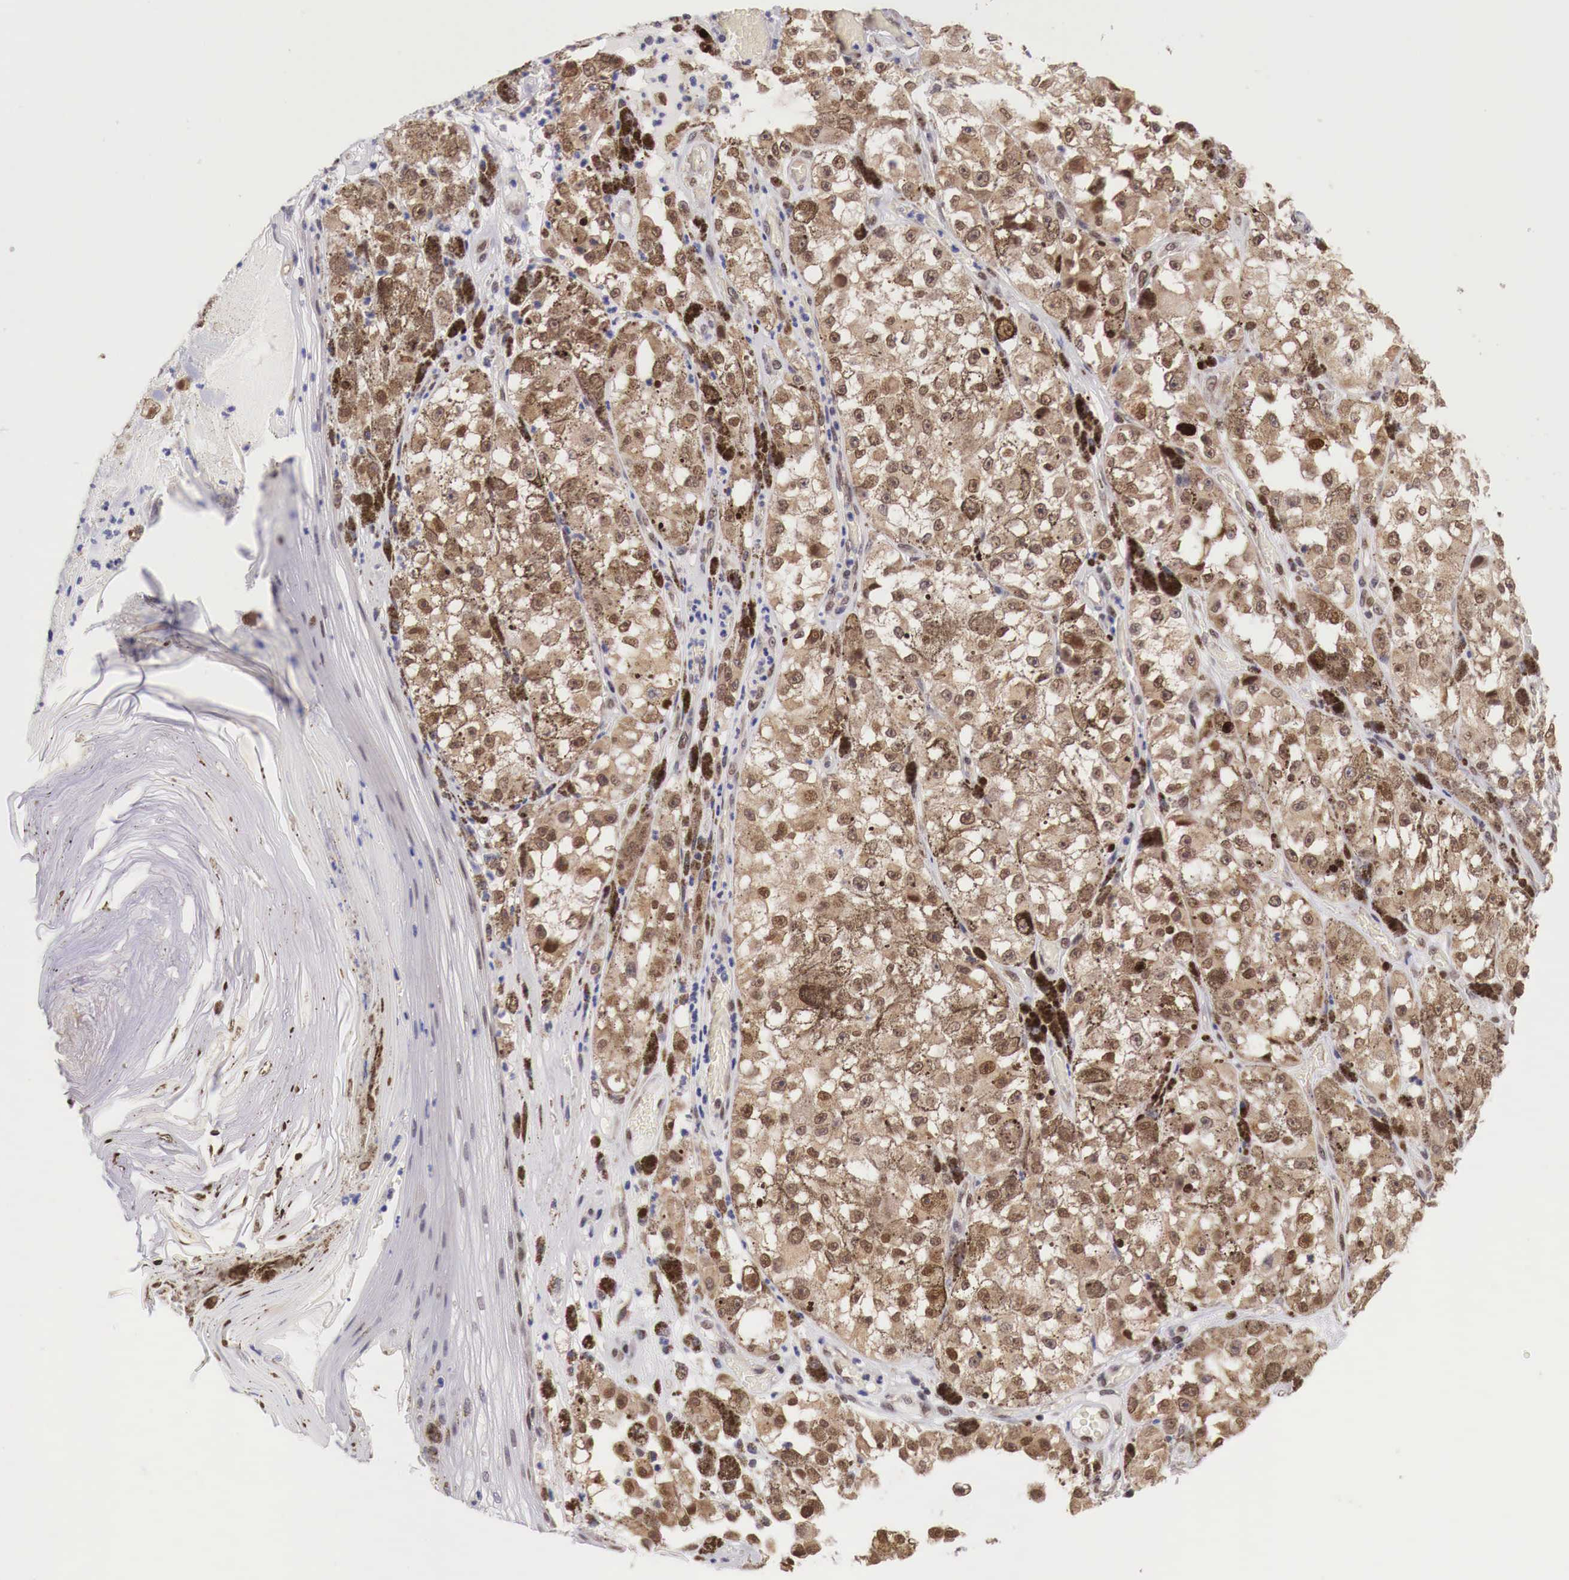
{"staining": {"intensity": "strong", "quantity": ">75%", "location": "cytoplasmic/membranous,nuclear"}, "tissue": "melanoma", "cell_type": "Tumor cells", "image_type": "cancer", "snomed": [{"axis": "morphology", "description": "Malignant melanoma, NOS"}, {"axis": "topography", "description": "Skin"}], "caption": "This micrograph displays melanoma stained with IHC to label a protein in brown. The cytoplasmic/membranous and nuclear of tumor cells show strong positivity for the protein. Nuclei are counter-stained blue.", "gene": "PABIR2", "patient": {"sex": "male", "age": 67}}